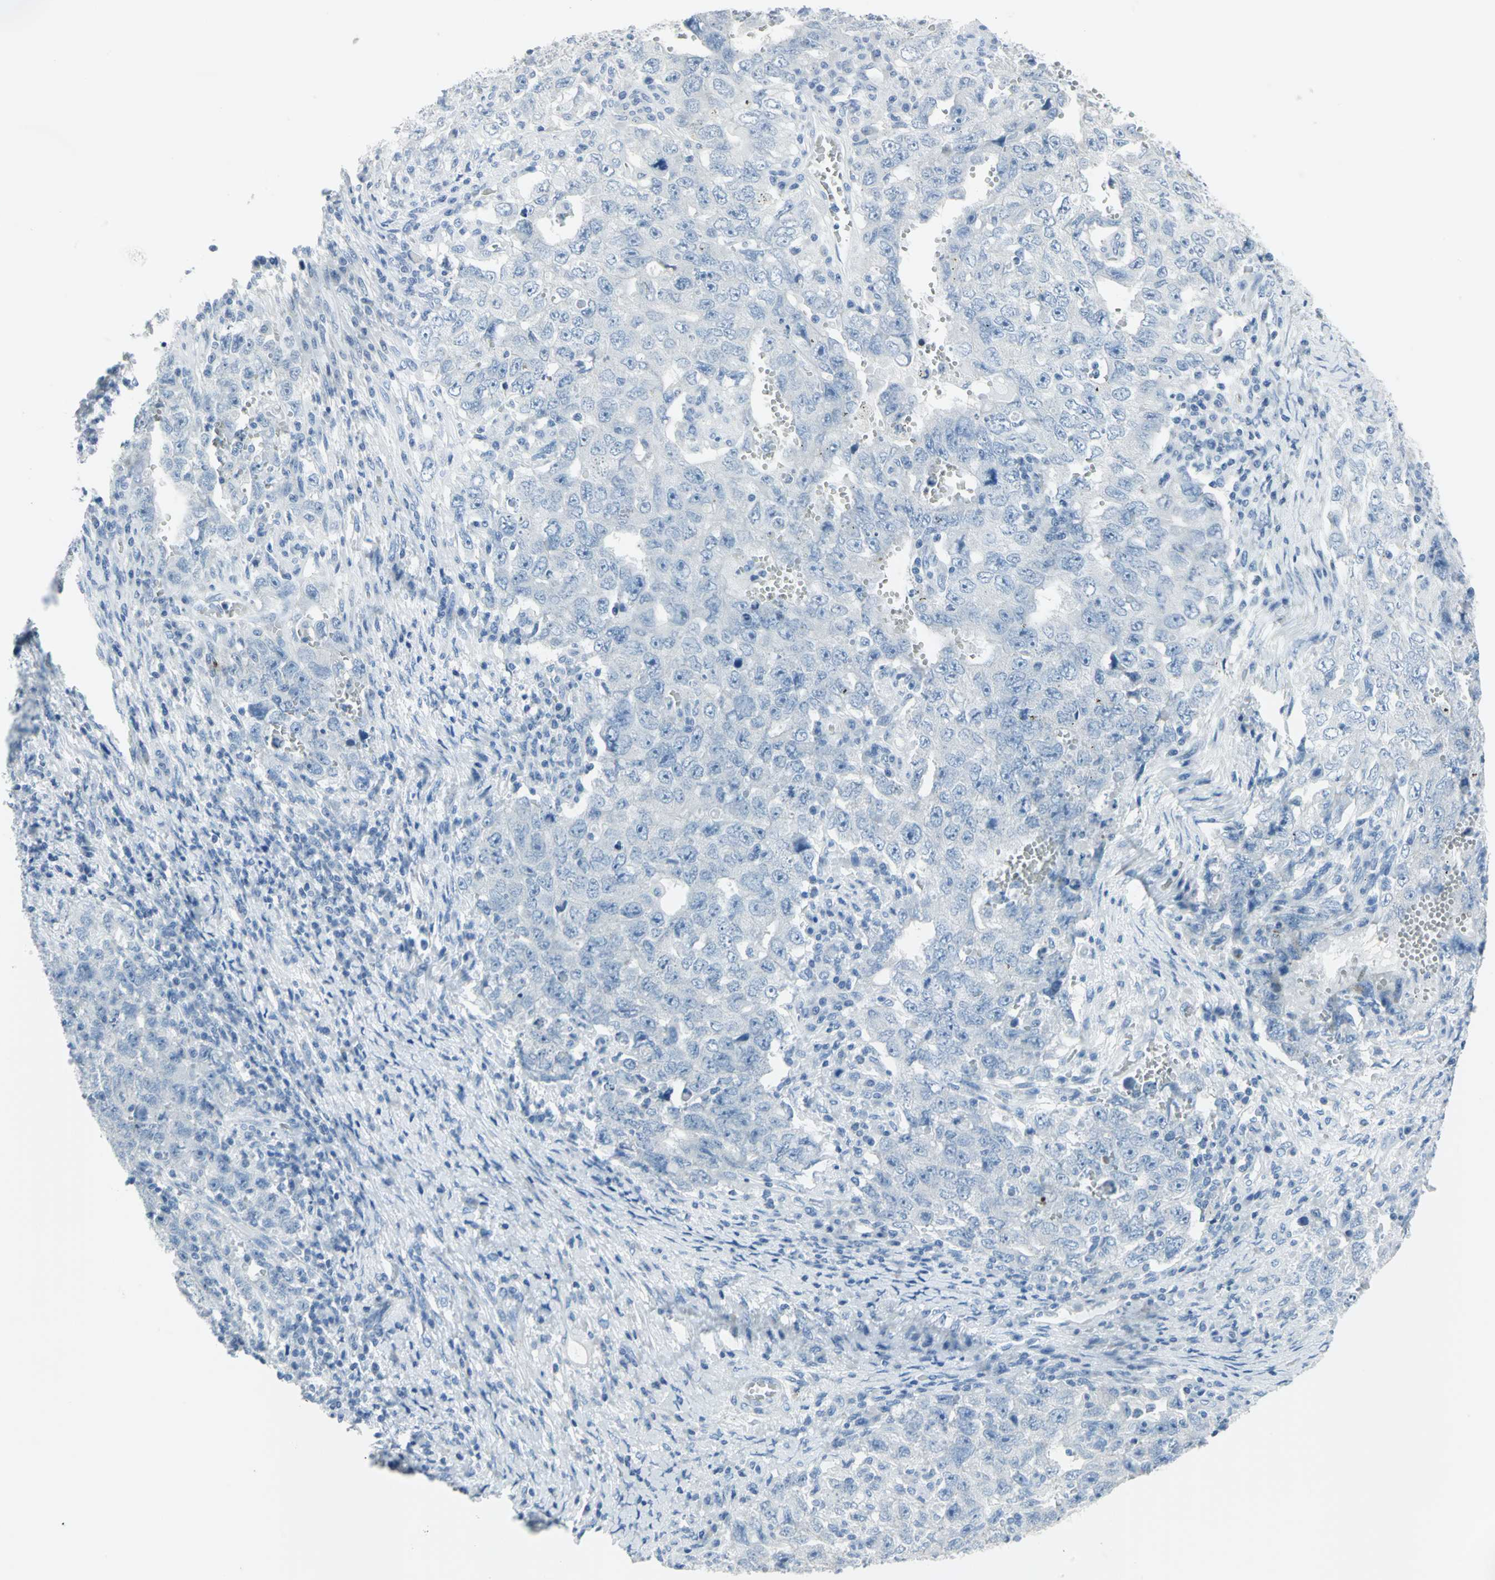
{"staining": {"intensity": "negative", "quantity": "none", "location": "none"}, "tissue": "testis cancer", "cell_type": "Tumor cells", "image_type": "cancer", "snomed": [{"axis": "morphology", "description": "Carcinoma, Embryonal, NOS"}, {"axis": "topography", "description": "Testis"}], "caption": "Testis cancer was stained to show a protein in brown. There is no significant expression in tumor cells.", "gene": "DNAI2", "patient": {"sex": "male", "age": 26}}